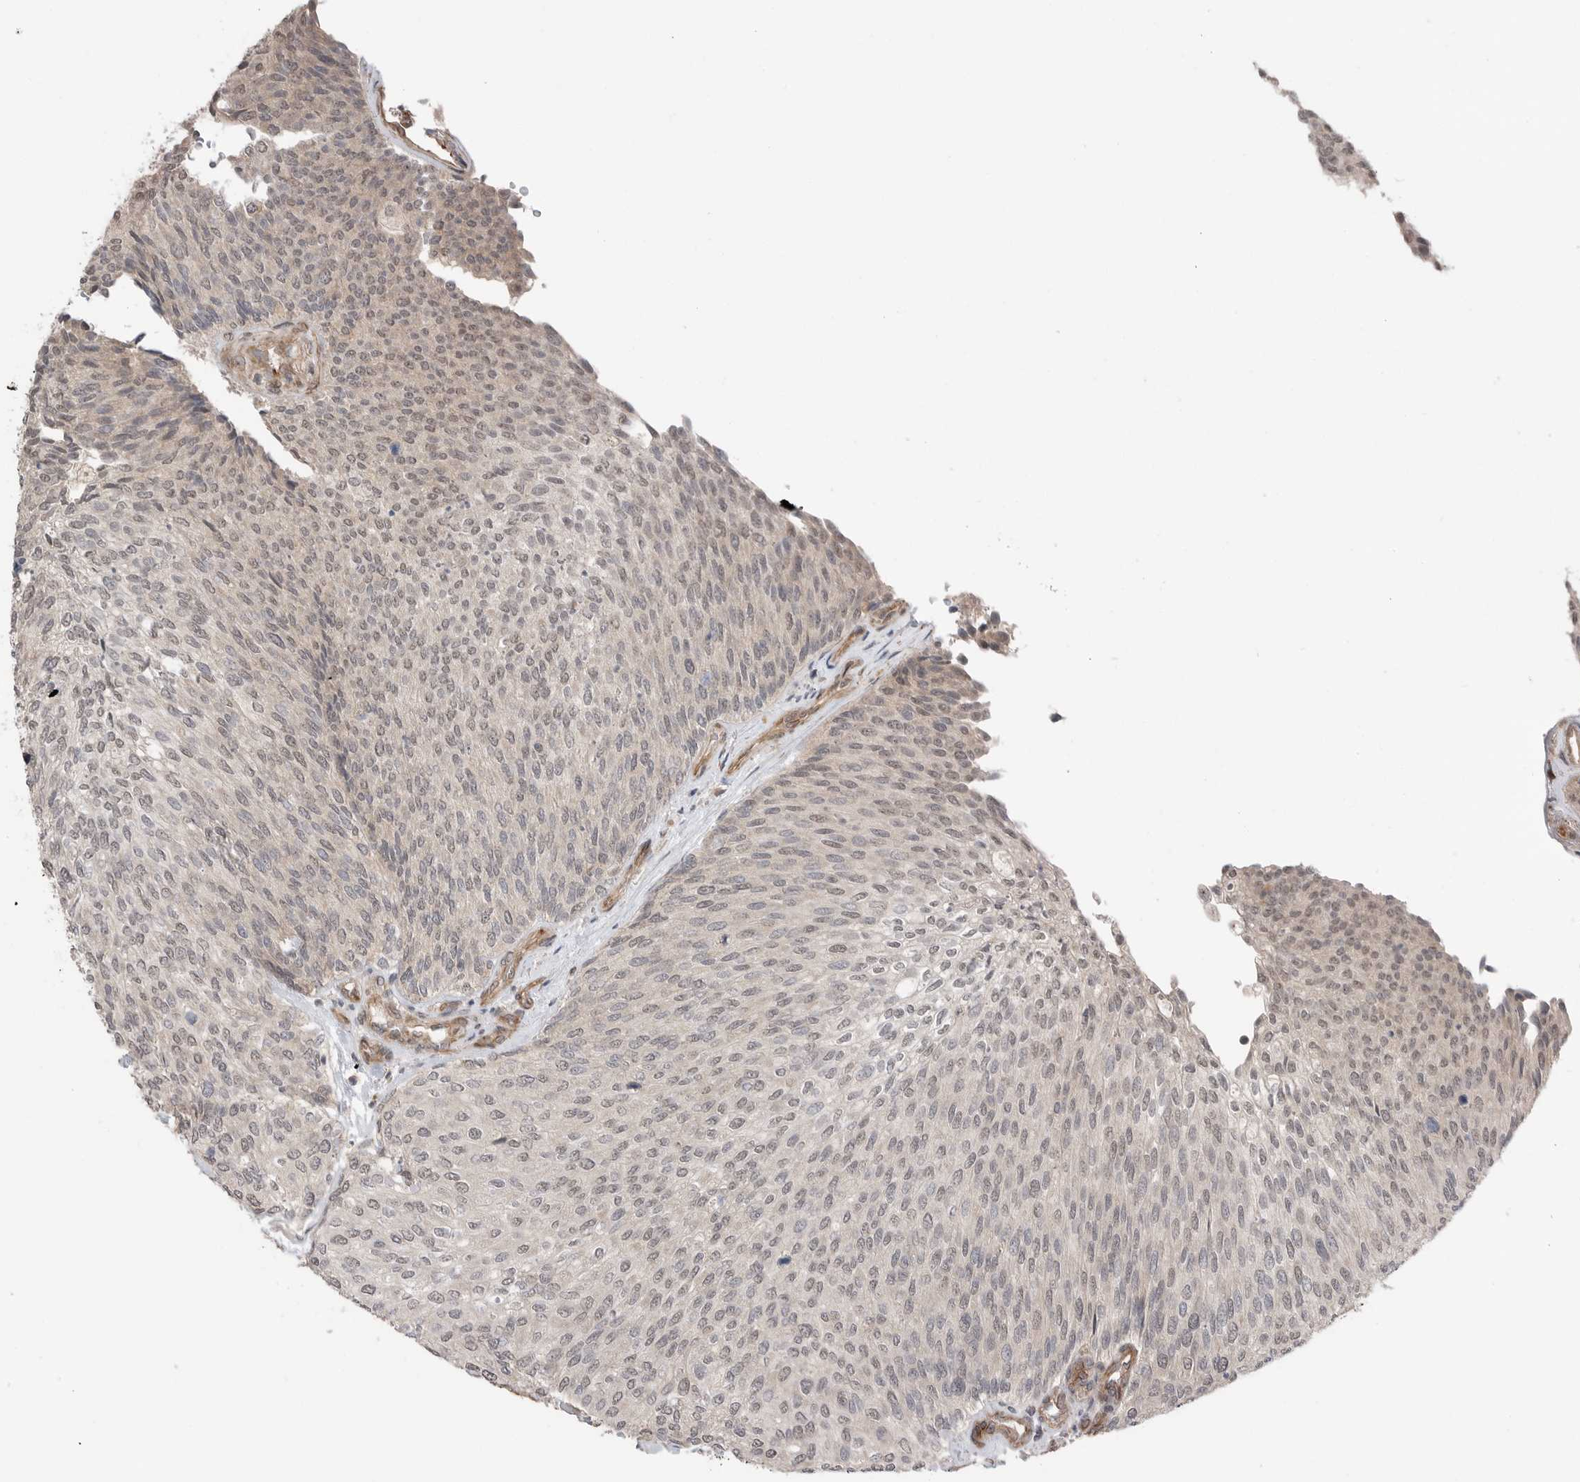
{"staining": {"intensity": "negative", "quantity": "none", "location": "none"}, "tissue": "urothelial cancer", "cell_type": "Tumor cells", "image_type": "cancer", "snomed": [{"axis": "morphology", "description": "Urothelial carcinoma, Low grade"}, {"axis": "topography", "description": "Urinary bladder"}], "caption": "Tumor cells show no significant staining in urothelial cancer.", "gene": "PEAK1", "patient": {"sex": "female", "age": 79}}